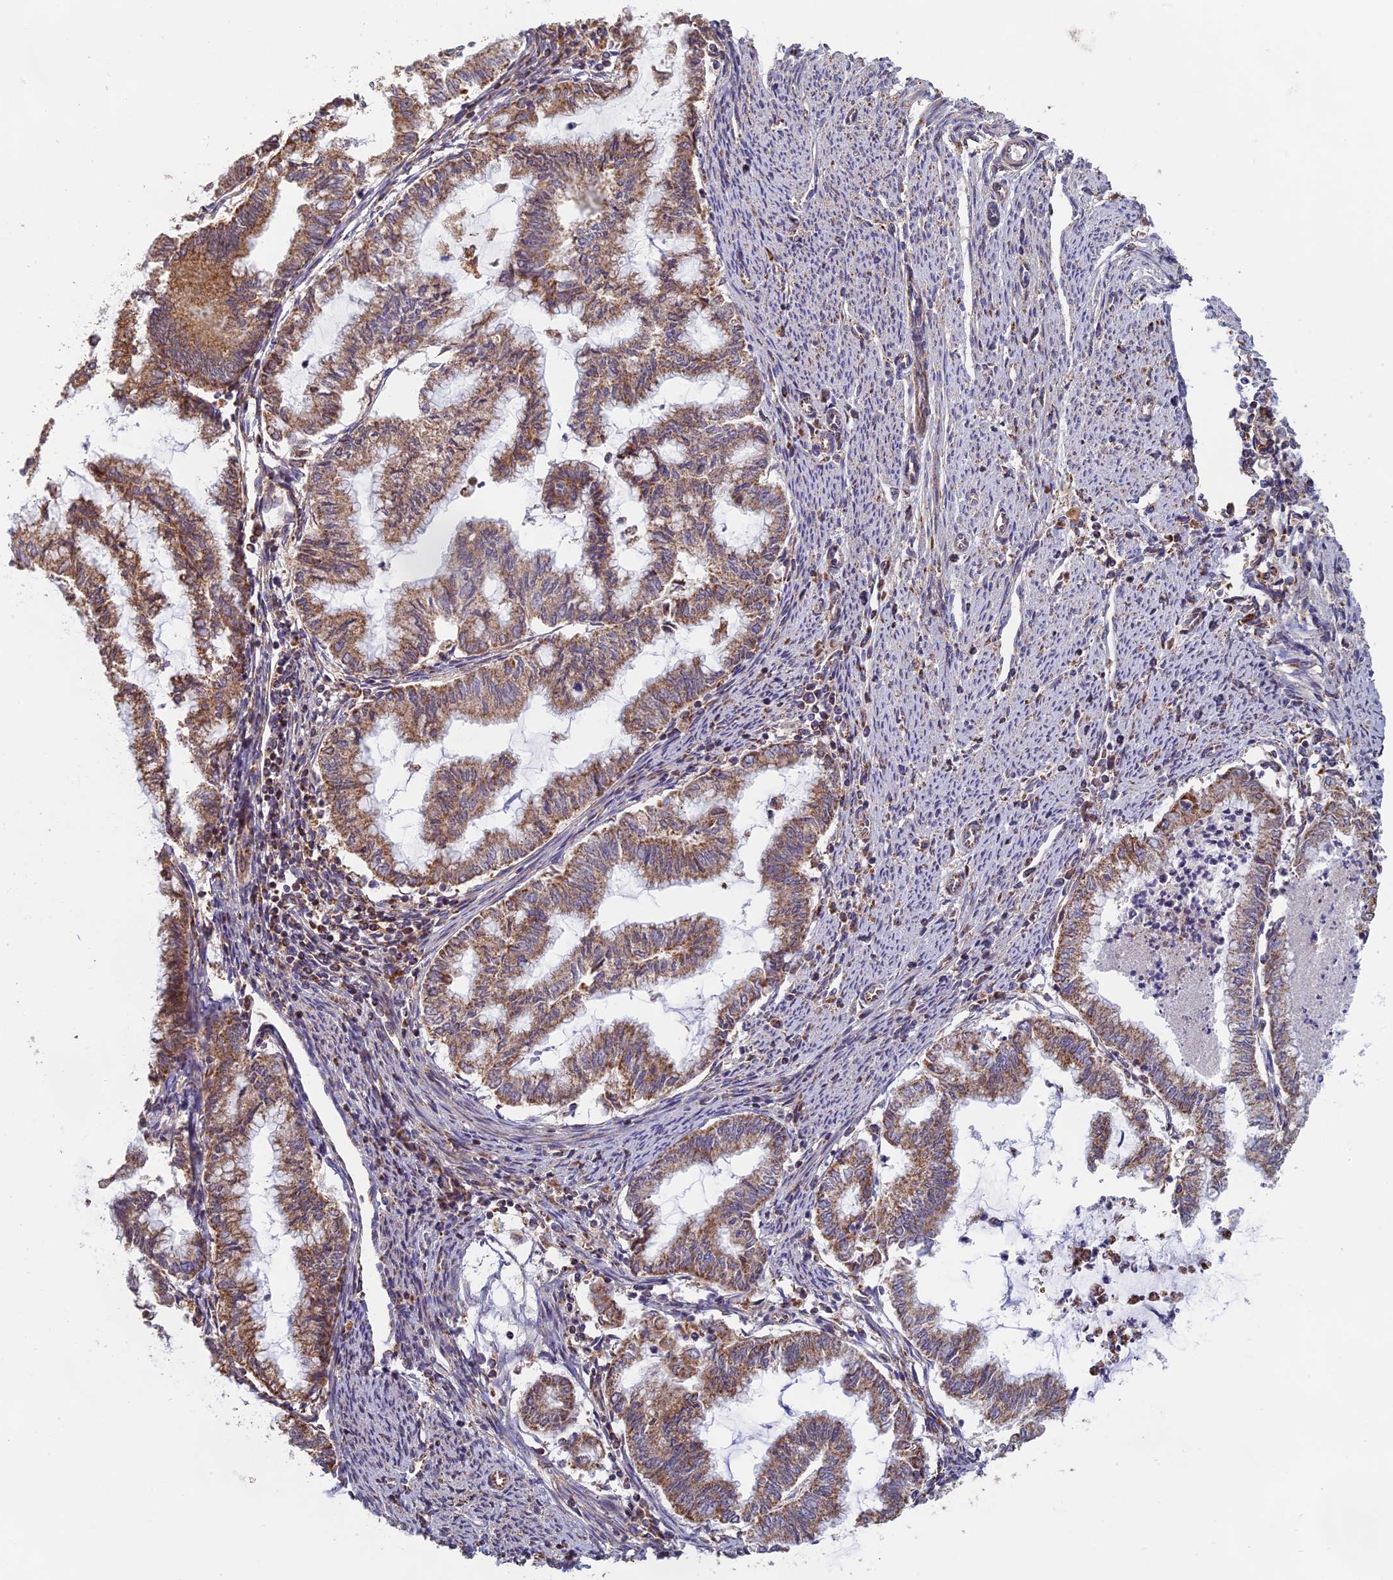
{"staining": {"intensity": "moderate", "quantity": ">75%", "location": "cytoplasmic/membranous"}, "tissue": "endometrial cancer", "cell_type": "Tumor cells", "image_type": "cancer", "snomed": [{"axis": "morphology", "description": "Adenocarcinoma, NOS"}, {"axis": "topography", "description": "Endometrium"}], "caption": "Brown immunohistochemical staining in adenocarcinoma (endometrial) shows moderate cytoplasmic/membranous positivity in approximately >75% of tumor cells. Using DAB (brown) and hematoxylin (blue) stains, captured at high magnification using brightfield microscopy.", "gene": "EDAR", "patient": {"sex": "female", "age": 79}}